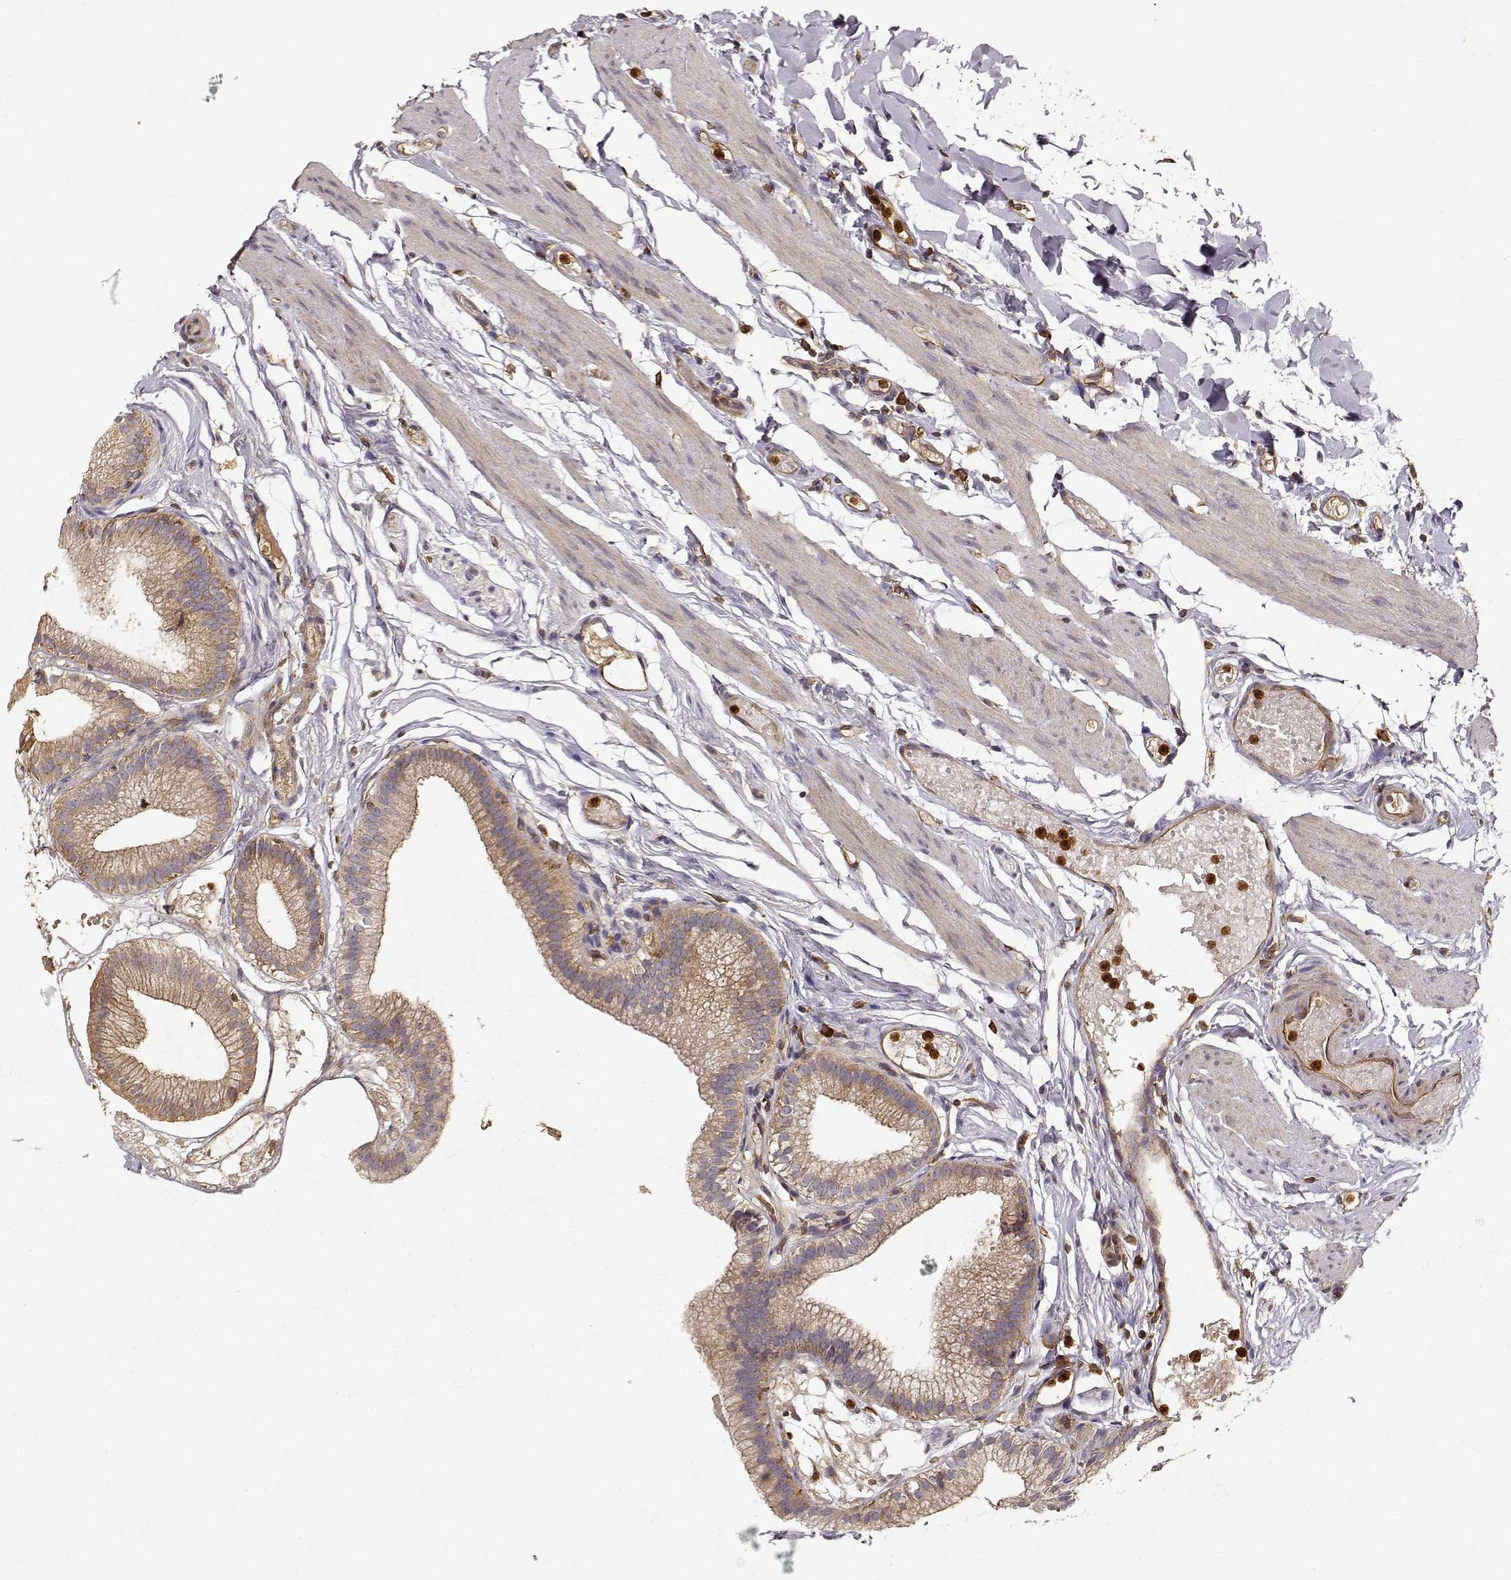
{"staining": {"intensity": "weak", "quantity": ">75%", "location": "cytoplasmic/membranous"}, "tissue": "gallbladder", "cell_type": "Glandular cells", "image_type": "normal", "snomed": [{"axis": "morphology", "description": "Normal tissue, NOS"}, {"axis": "topography", "description": "Gallbladder"}], "caption": "Protein expression analysis of benign gallbladder shows weak cytoplasmic/membranous positivity in about >75% of glandular cells. The staining was performed using DAB to visualize the protein expression in brown, while the nuclei were stained in blue with hematoxylin (Magnification: 20x).", "gene": "ARHGEF2", "patient": {"sex": "female", "age": 45}}